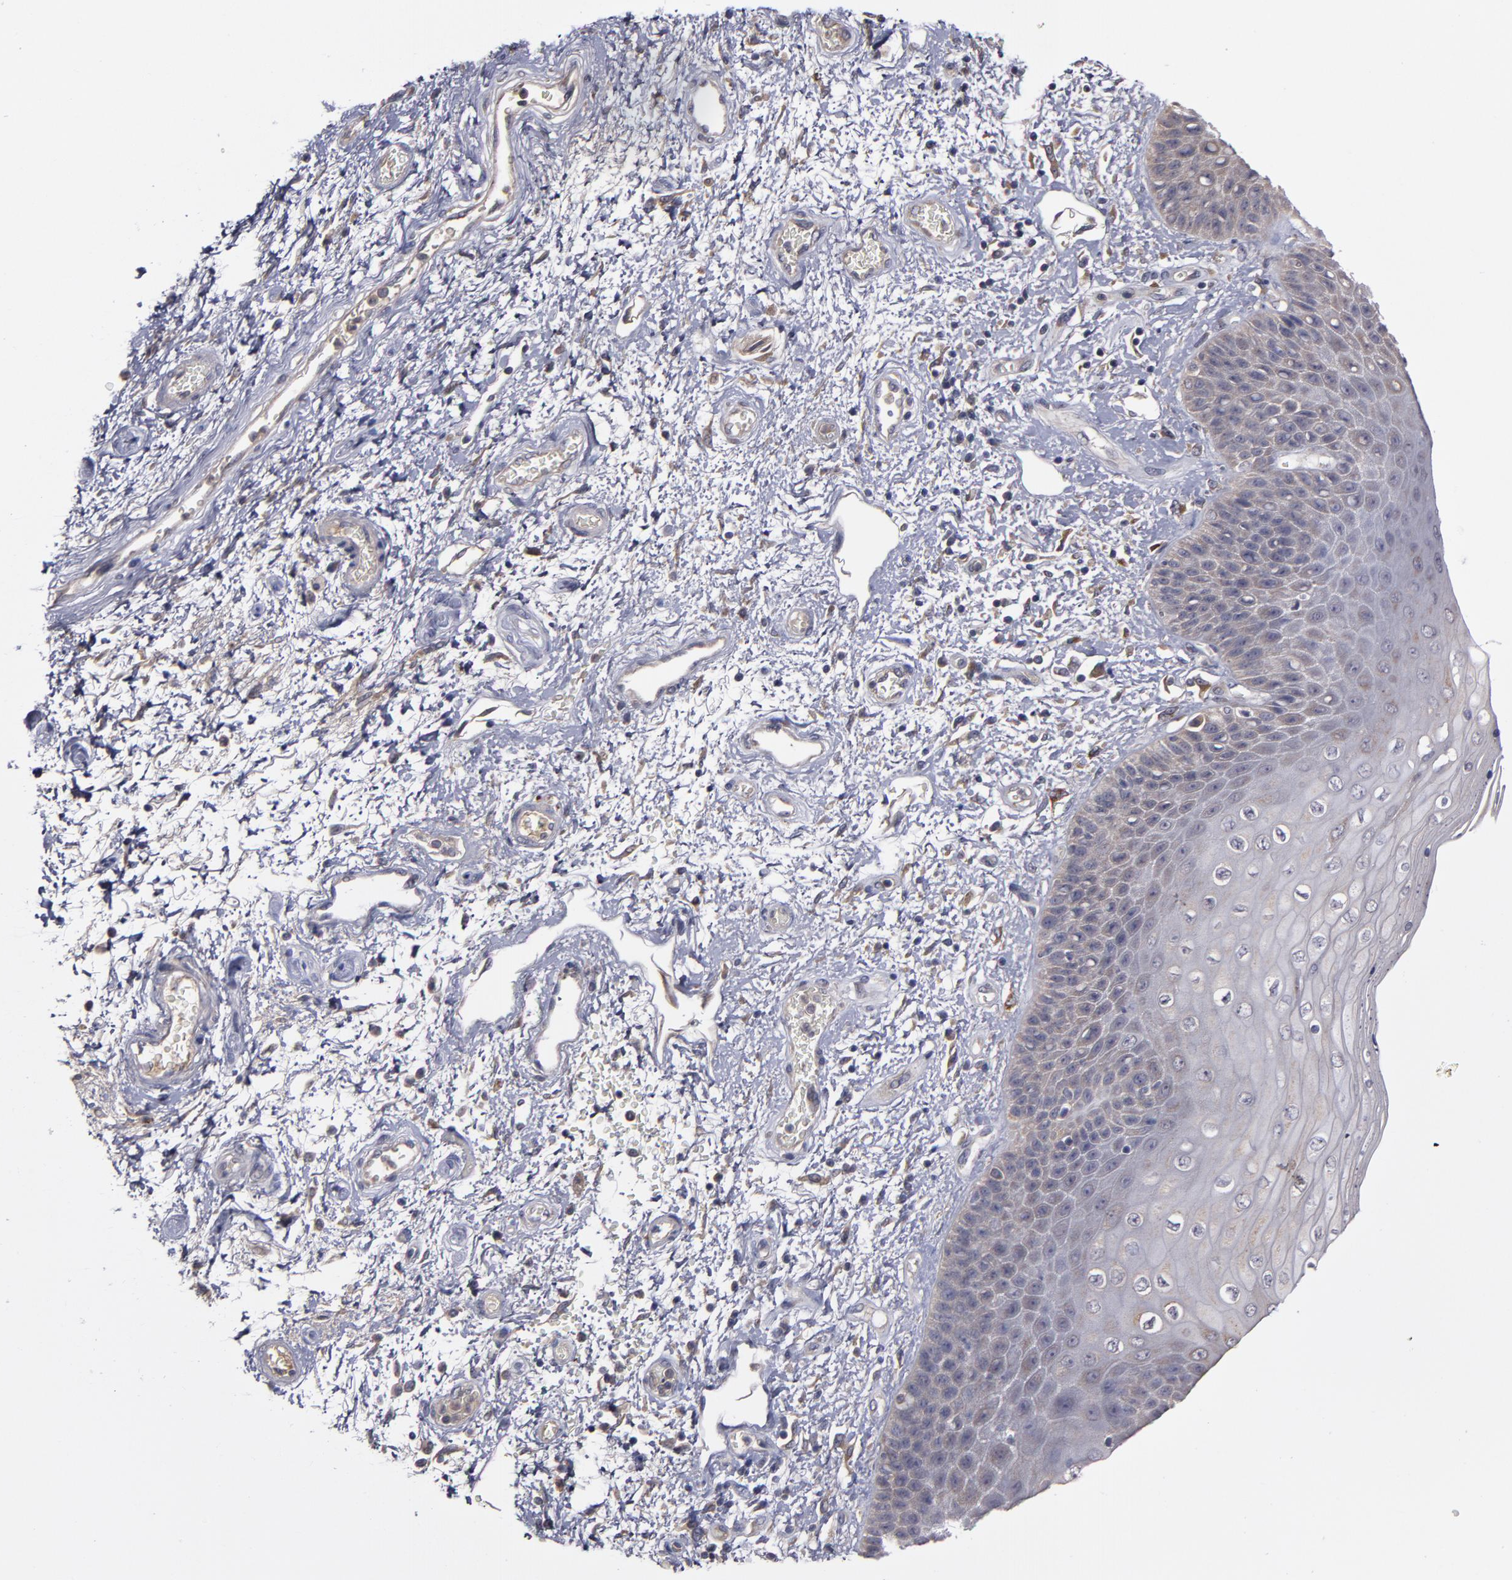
{"staining": {"intensity": "weak", "quantity": "25%-75%", "location": "cytoplasmic/membranous"}, "tissue": "skin", "cell_type": "Epidermal cells", "image_type": "normal", "snomed": [{"axis": "morphology", "description": "Normal tissue, NOS"}, {"axis": "topography", "description": "Anal"}], "caption": "Weak cytoplasmic/membranous protein expression is seen in approximately 25%-75% of epidermal cells in skin.", "gene": "MMP11", "patient": {"sex": "female", "age": 46}}